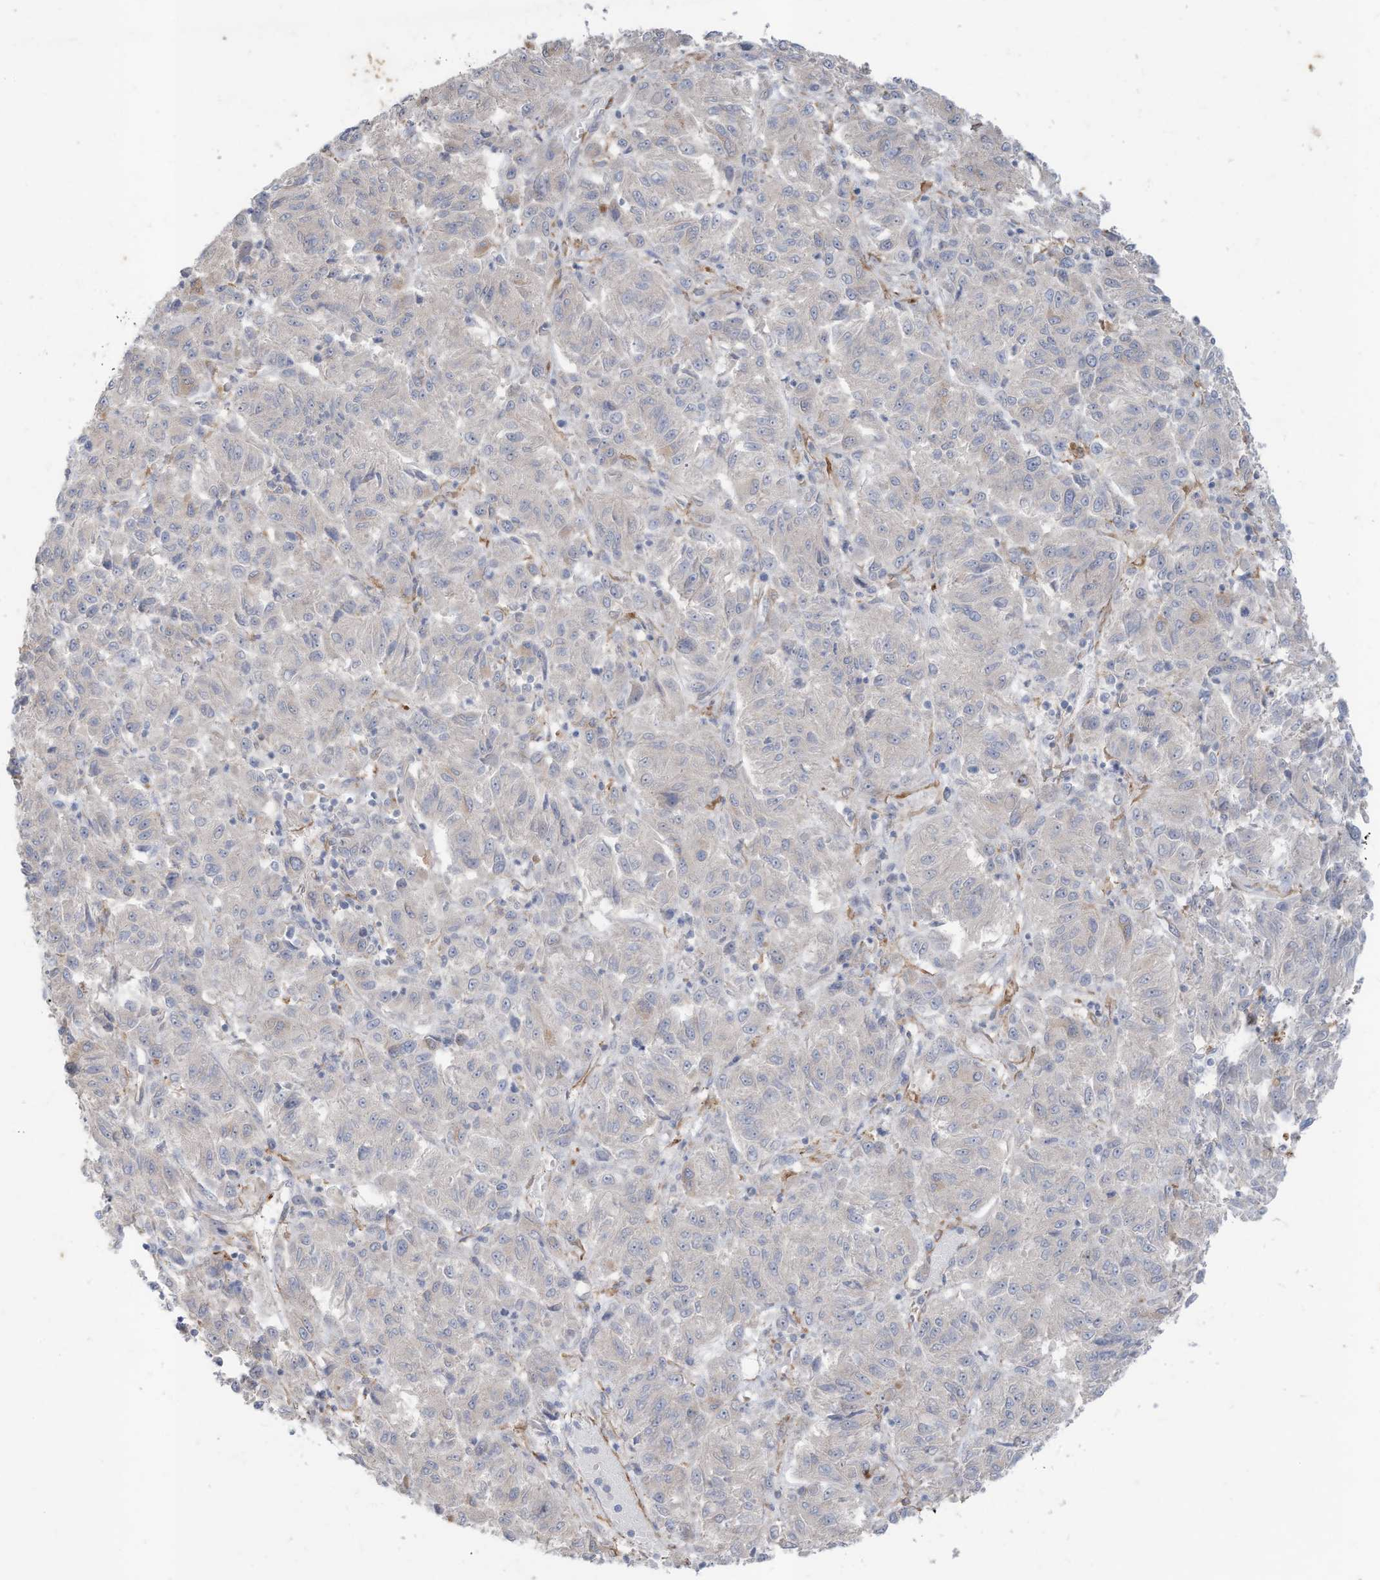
{"staining": {"intensity": "negative", "quantity": "none", "location": "none"}, "tissue": "melanoma", "cell_type": "Tumor cells", "image_type": "cancer", "snomed": [{"axis": "morphology", "description": "Malignant melanoma, Metastatic site"}, {"axis": "topography", "description": "Lung"}], "caption": "Immunohistochemical staining of melanoma shows no significant positivity in tumor cells. (Immunohistochemistry, brightfield microscopy, high magnification).", "gene": "SLC17A7", "patient": {"sex": "male", "age": 64}}